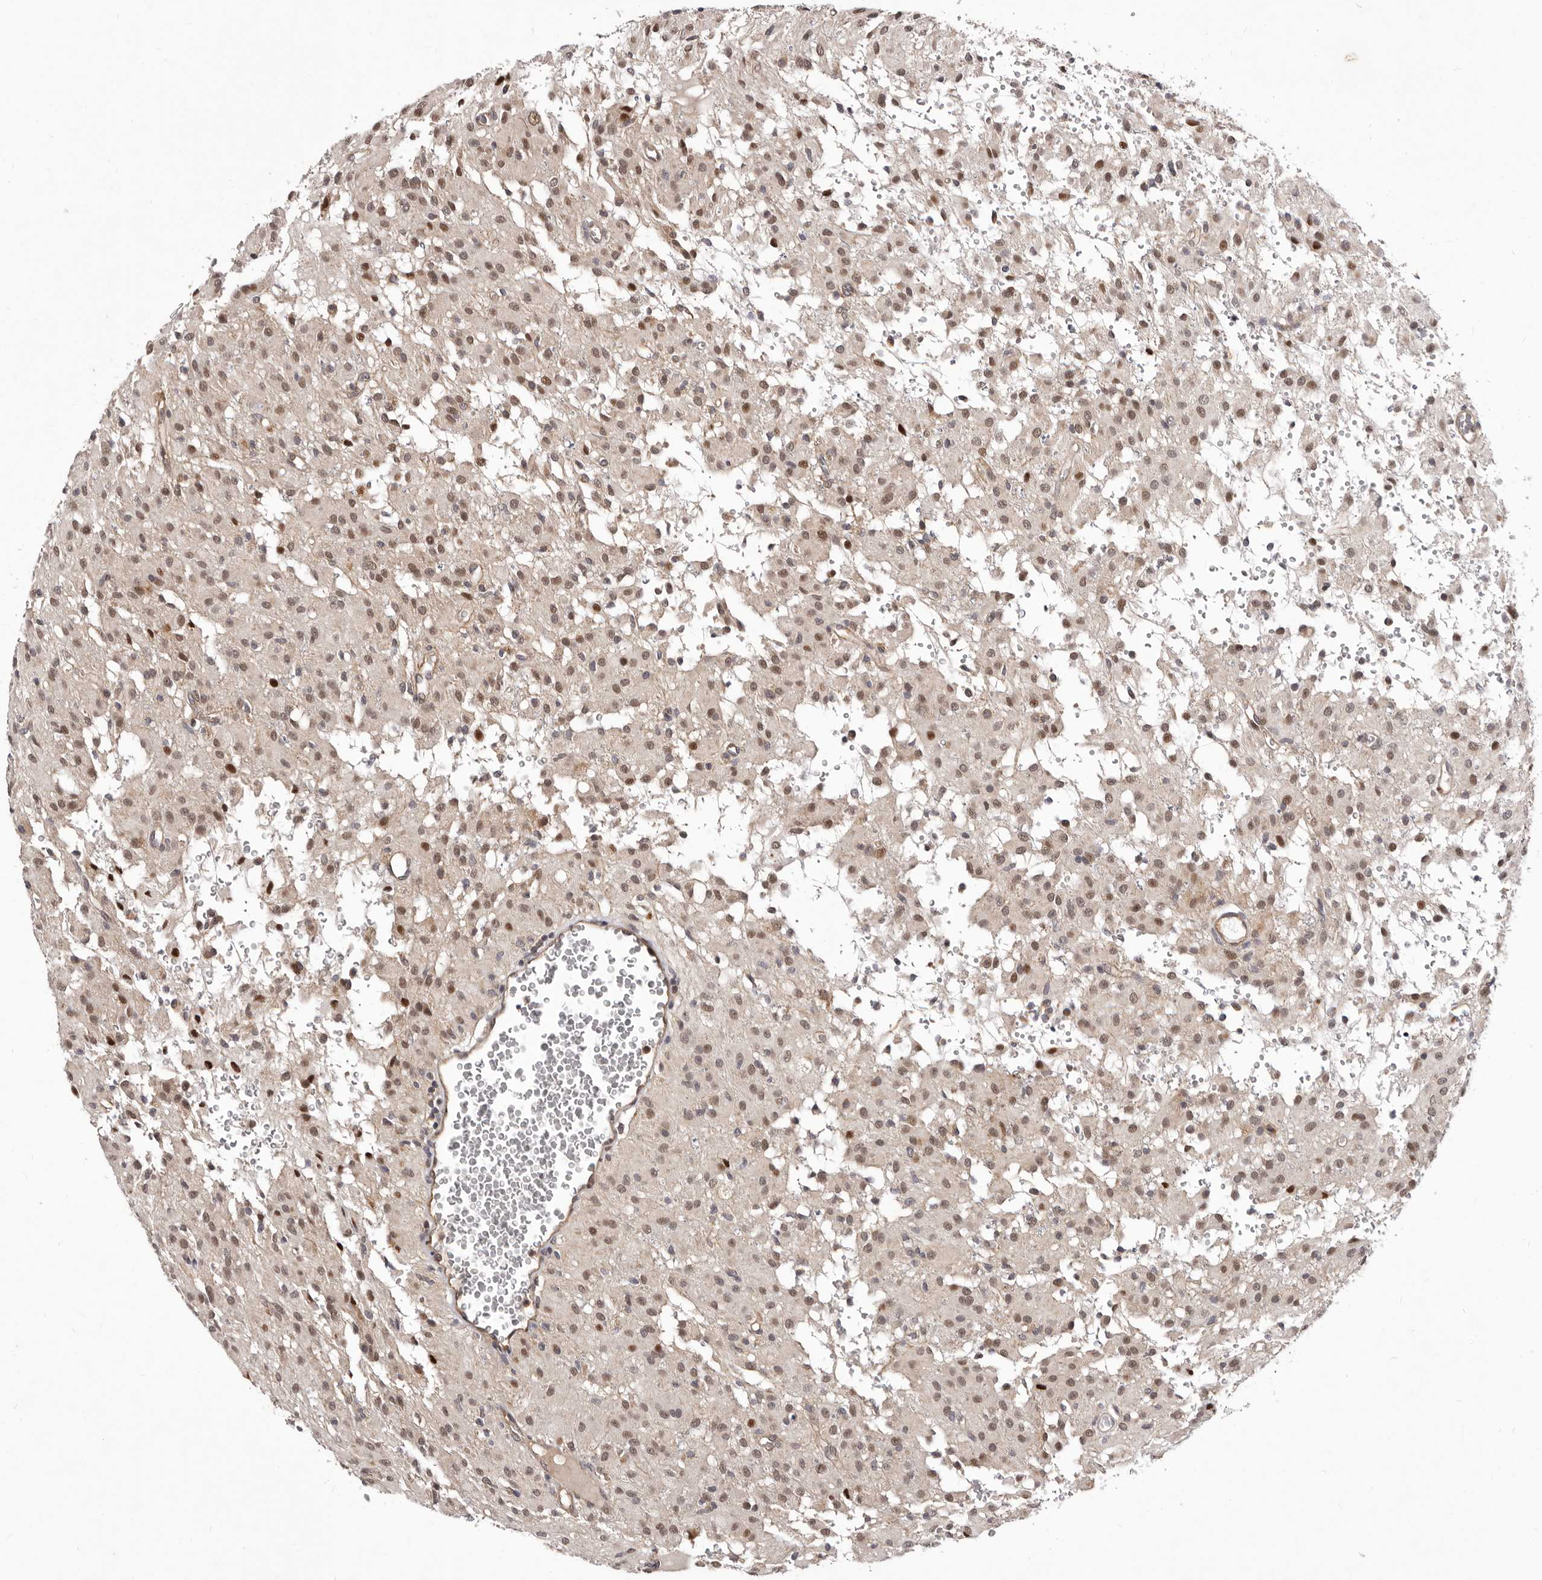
{"staining": {"intensity": "moderate", "quantity": ">75%", "location": "nuclear"}, "tissue": "glioma", "cell_type": "Tumor cells", "image_type": "cancer", "snomed": [{"axis": "morphology", "description": "Glioma, malignant, High grade"}, {"axis": "topography", "description": "Brain"}], "caption": "DAB (3,3'-diaminobenzidine) immunohistochemical staining of human high-grade glioma (malignant) shows moderate nuclear protein staining in about >75% of tumor cells.", "gene": "GLRX3", "patient": {"sex": "female", "age": 59}}